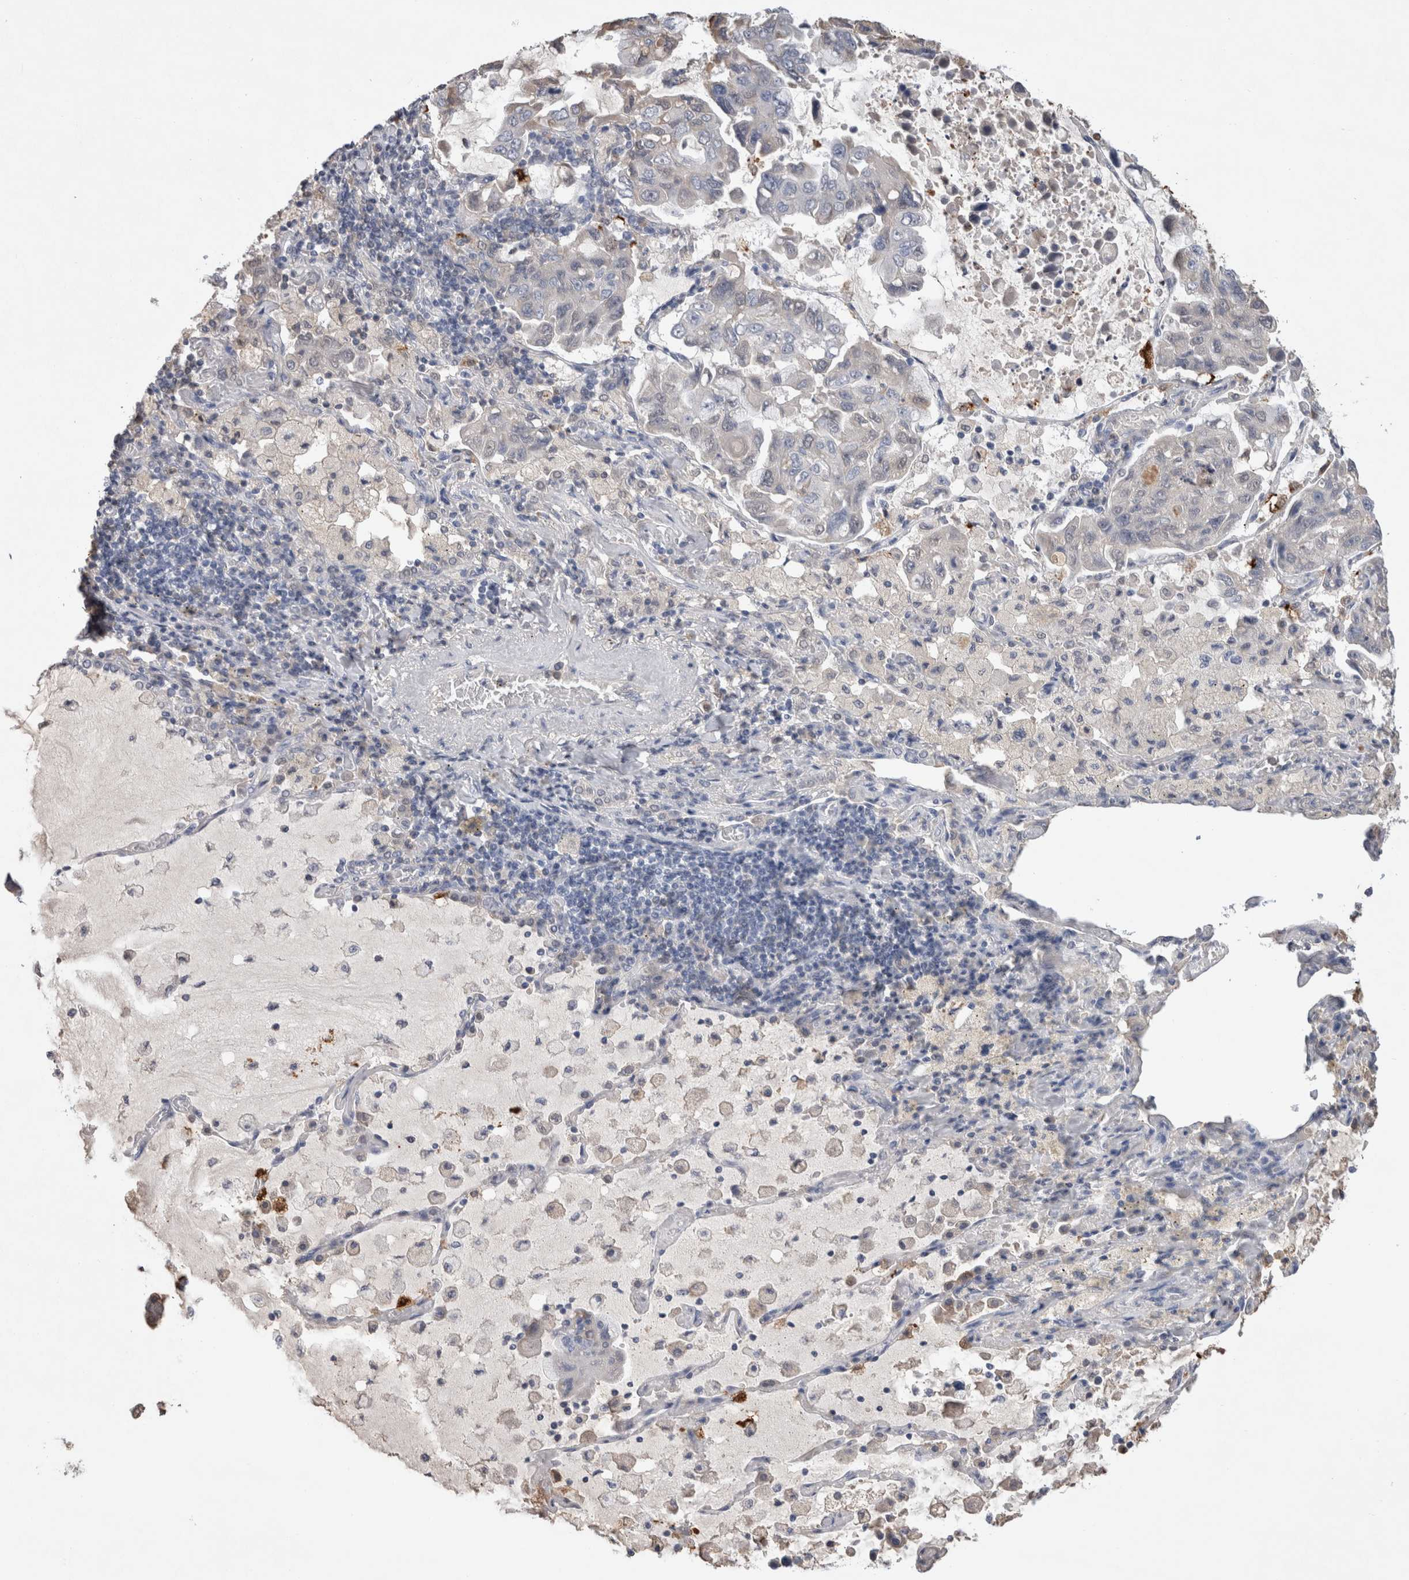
{"staining": {"intensity": "weak", "quantity": "<25%", "location": "cytoplasmic/membranous"}, "tissue": "lung cancer", "cell_type": "Tumor cells", "image_type": "cancer", "snomed": [{"axis": "morphology", "description": "Adenocarcinoma, NOS"}, {"axis": "topography", "description": "Lung"}], "caption": "Tumor cells show no significant protein expression in adenocarcinoma (lung). The staining was performed using DAB to visualize the protein expression in brown, while the nuclei were stained in blue with hematoxylin (Magnification: 20x).", "gene": "FABP7", "patient": {"sex": "male", "age": 64}}